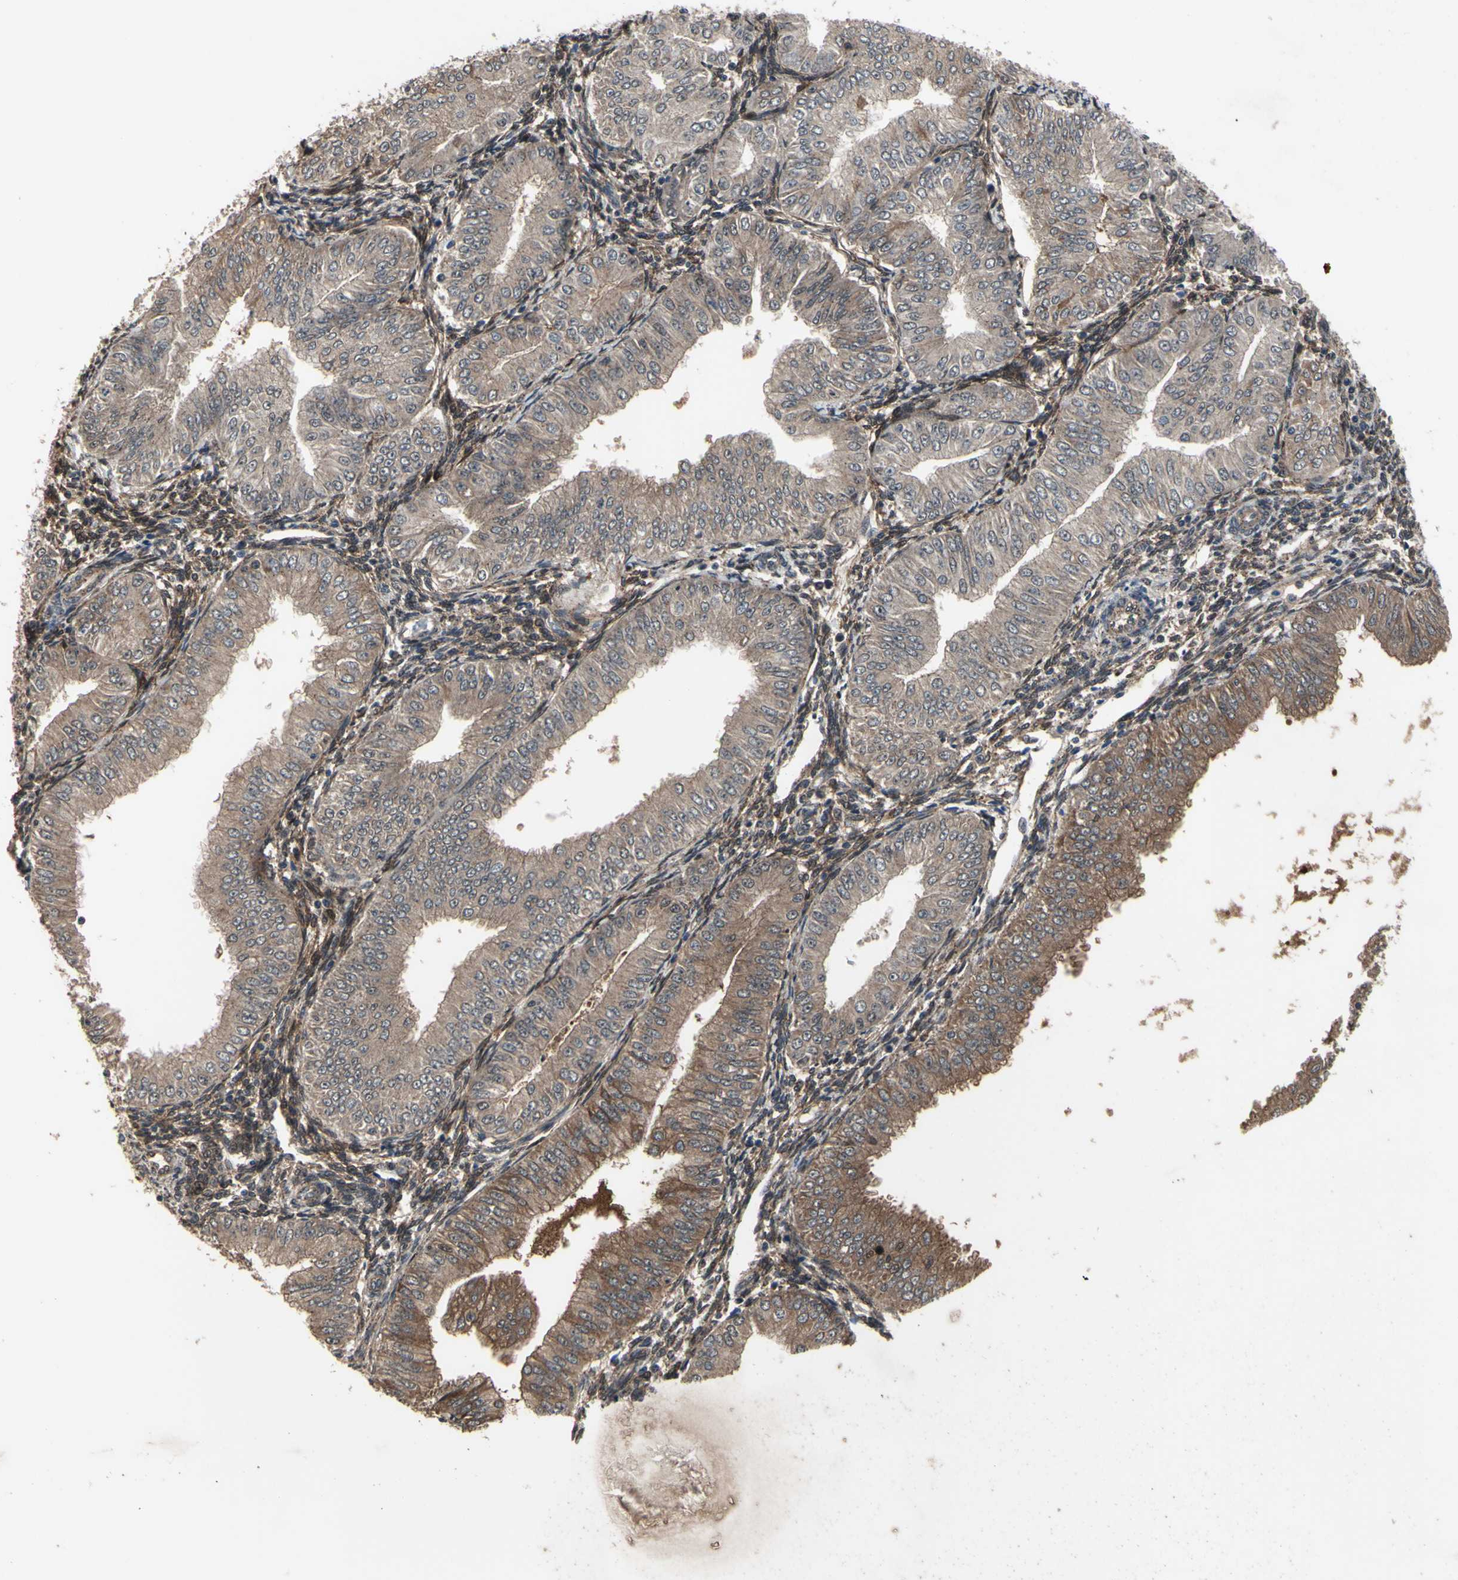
{"staining": {"intensity": "weak", "quantity": ">75%", "location": "cytoplasmic/membranous"}, "tissue": "endometrial cancer", "cell_type": "Tumor cells", "image_type": "cancer", "snomed": [{"axis": "morphology", "description": "Normal tissue, NOS"}, {"axis": "morphology", "description": "Adenocarcinoma, NOS"}, {"axis": "topography", "description": "Endometrium"}], "caption": "IHC staining of endometrial cancer (adenocarcinoma), which demonstrates low levels of weak cytoplasmic/membranous positivity in approximately >75% of tumor cells indicating weak cytoplasmic/membranous protein positivity. The staining was performed using DAB (brown) for protein detection and nuclei were counterstained in hematoxylin (blue).", "gene": "ZNF174", "patient": {"sex": "female", "age": 53}}